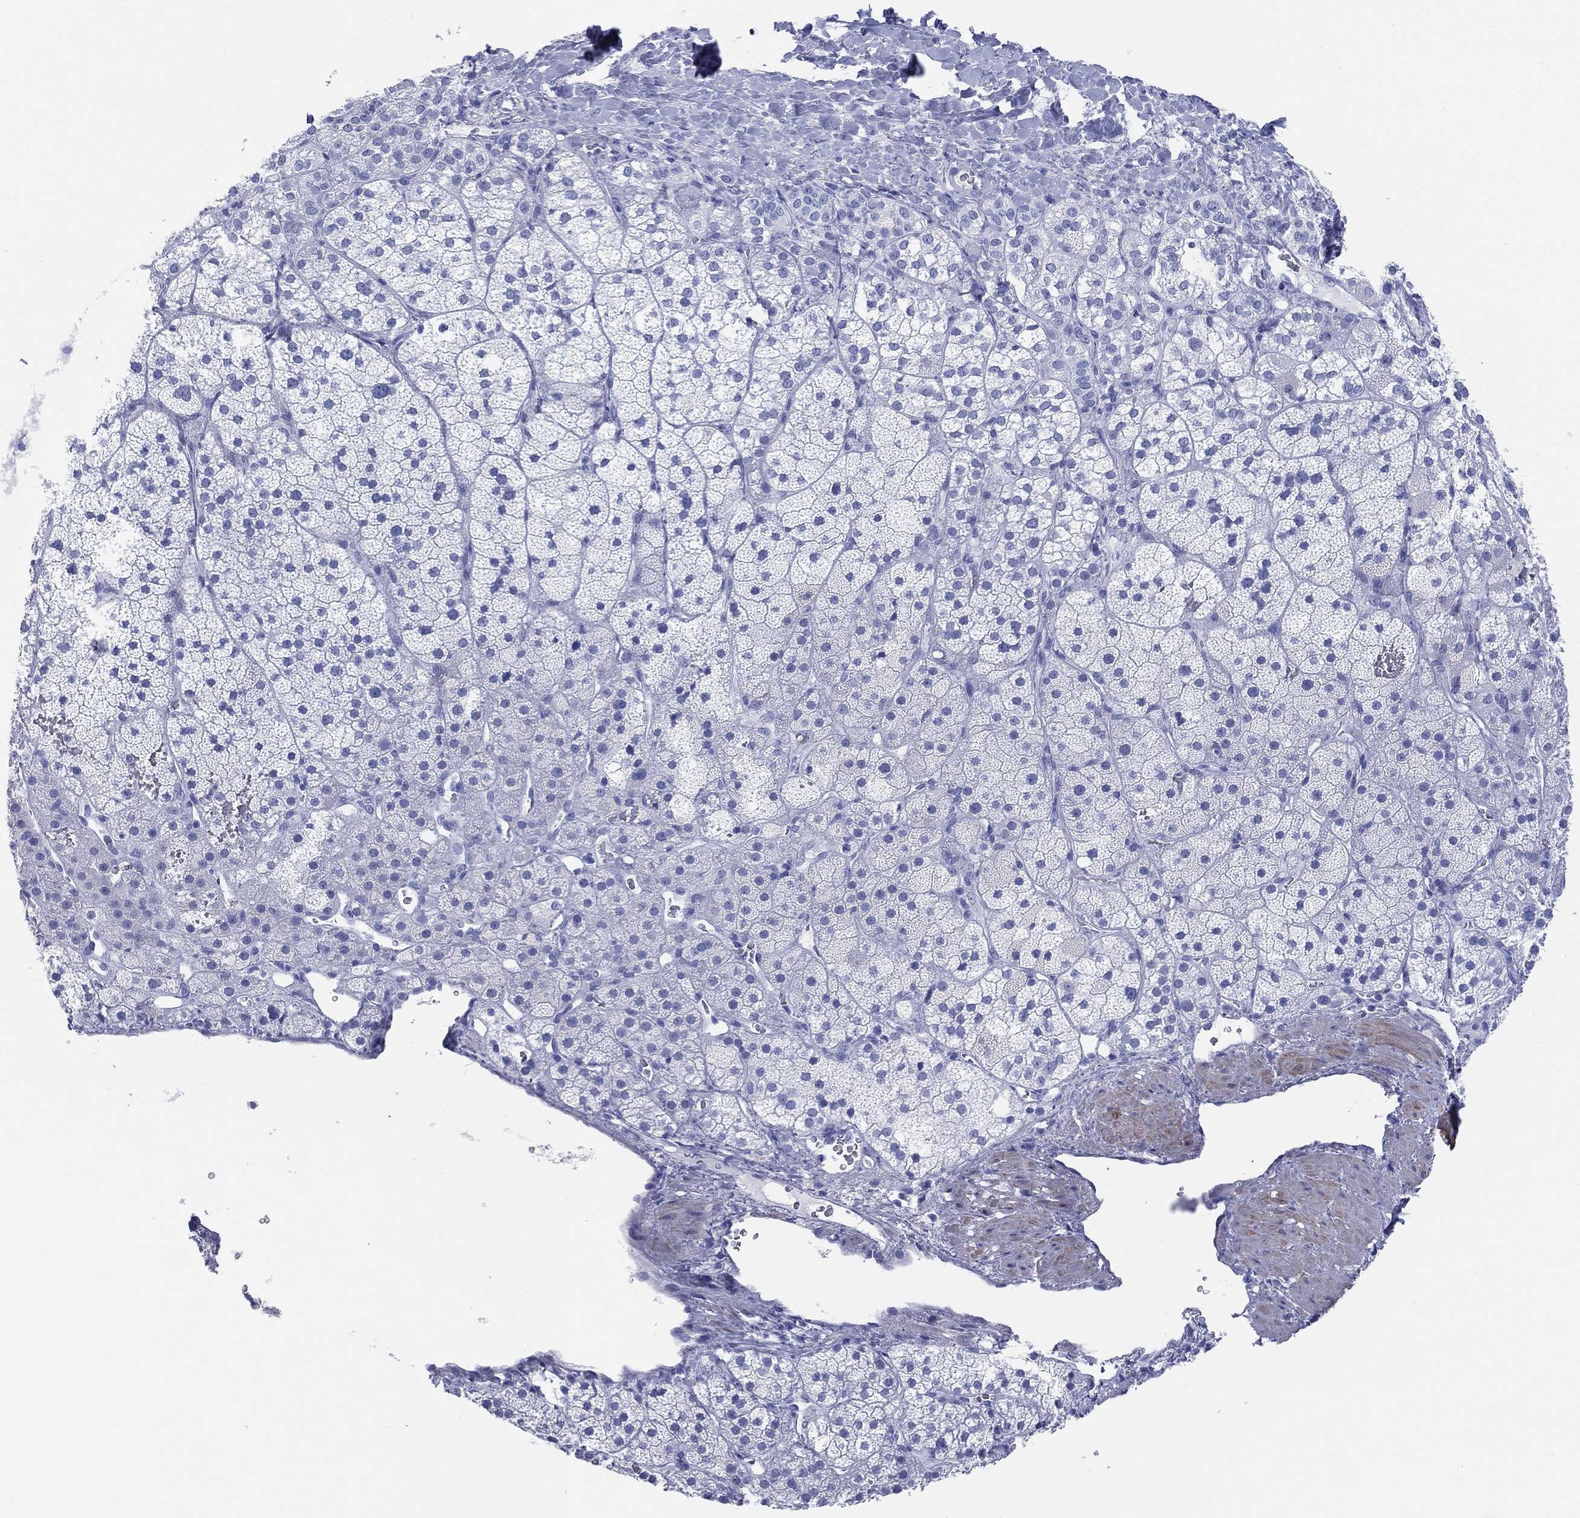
{"staining": {"intensity": "negative", "quantity": "none", "location": "none"}, "tissue": "adrenal gland", "cell_type": "Glandular cells", "image_type": "normal", "snomed": [{"axis": "morphology", "description": "Normal tissue, NOS"}, {"axis": "topography", "description": "Adrenal gland"}], "caption": "This is a photomicrograph of IHC staining of unremarkable adrenal gland, which shows no expression in glandular cells. (DAB (3,3'-diaminobenzidine) immunohistochemistry (IHC) with hematoxylin counter stain).", "gene": "CD79A", "patient": {"sex": "male", "age": 57}}